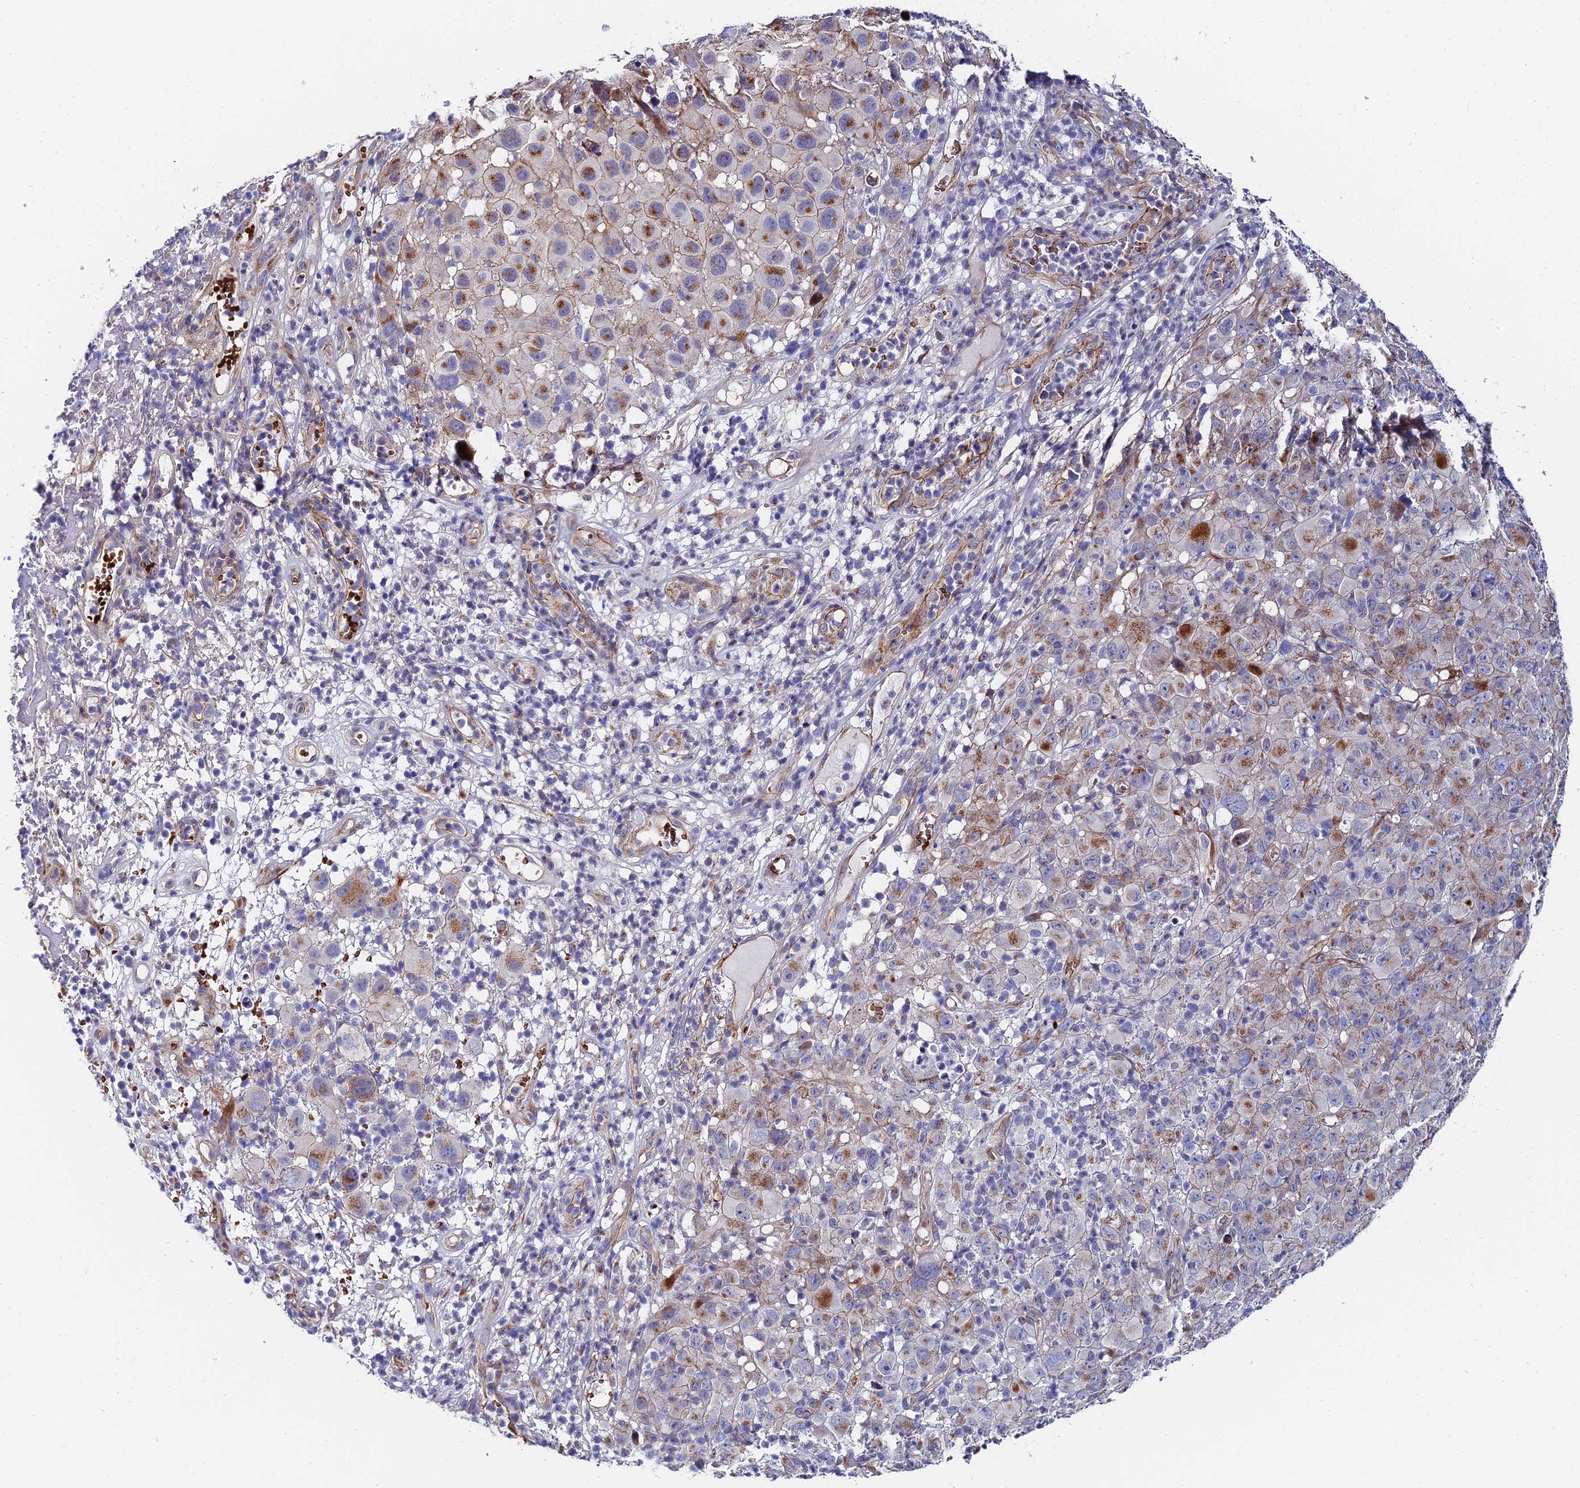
{"staining": {"intensity": "negative", "quantity": "none", "location": "none"}, "tissue": "melanoma", "cell_type": "Tumor cells", "image_type": "cancer", "snomed": [{"axis": "morphology", "description": "Malignant melanoma, NOS"}, {"axis": "topography", "description": "Skin"}], "caption": "This is an immunohistochemistry (IHC) micrograph of melanoma. There is no positivity in tumor cells.", "gene": "ADGRF3", "patient": {"sex": "male", "age": 73}}